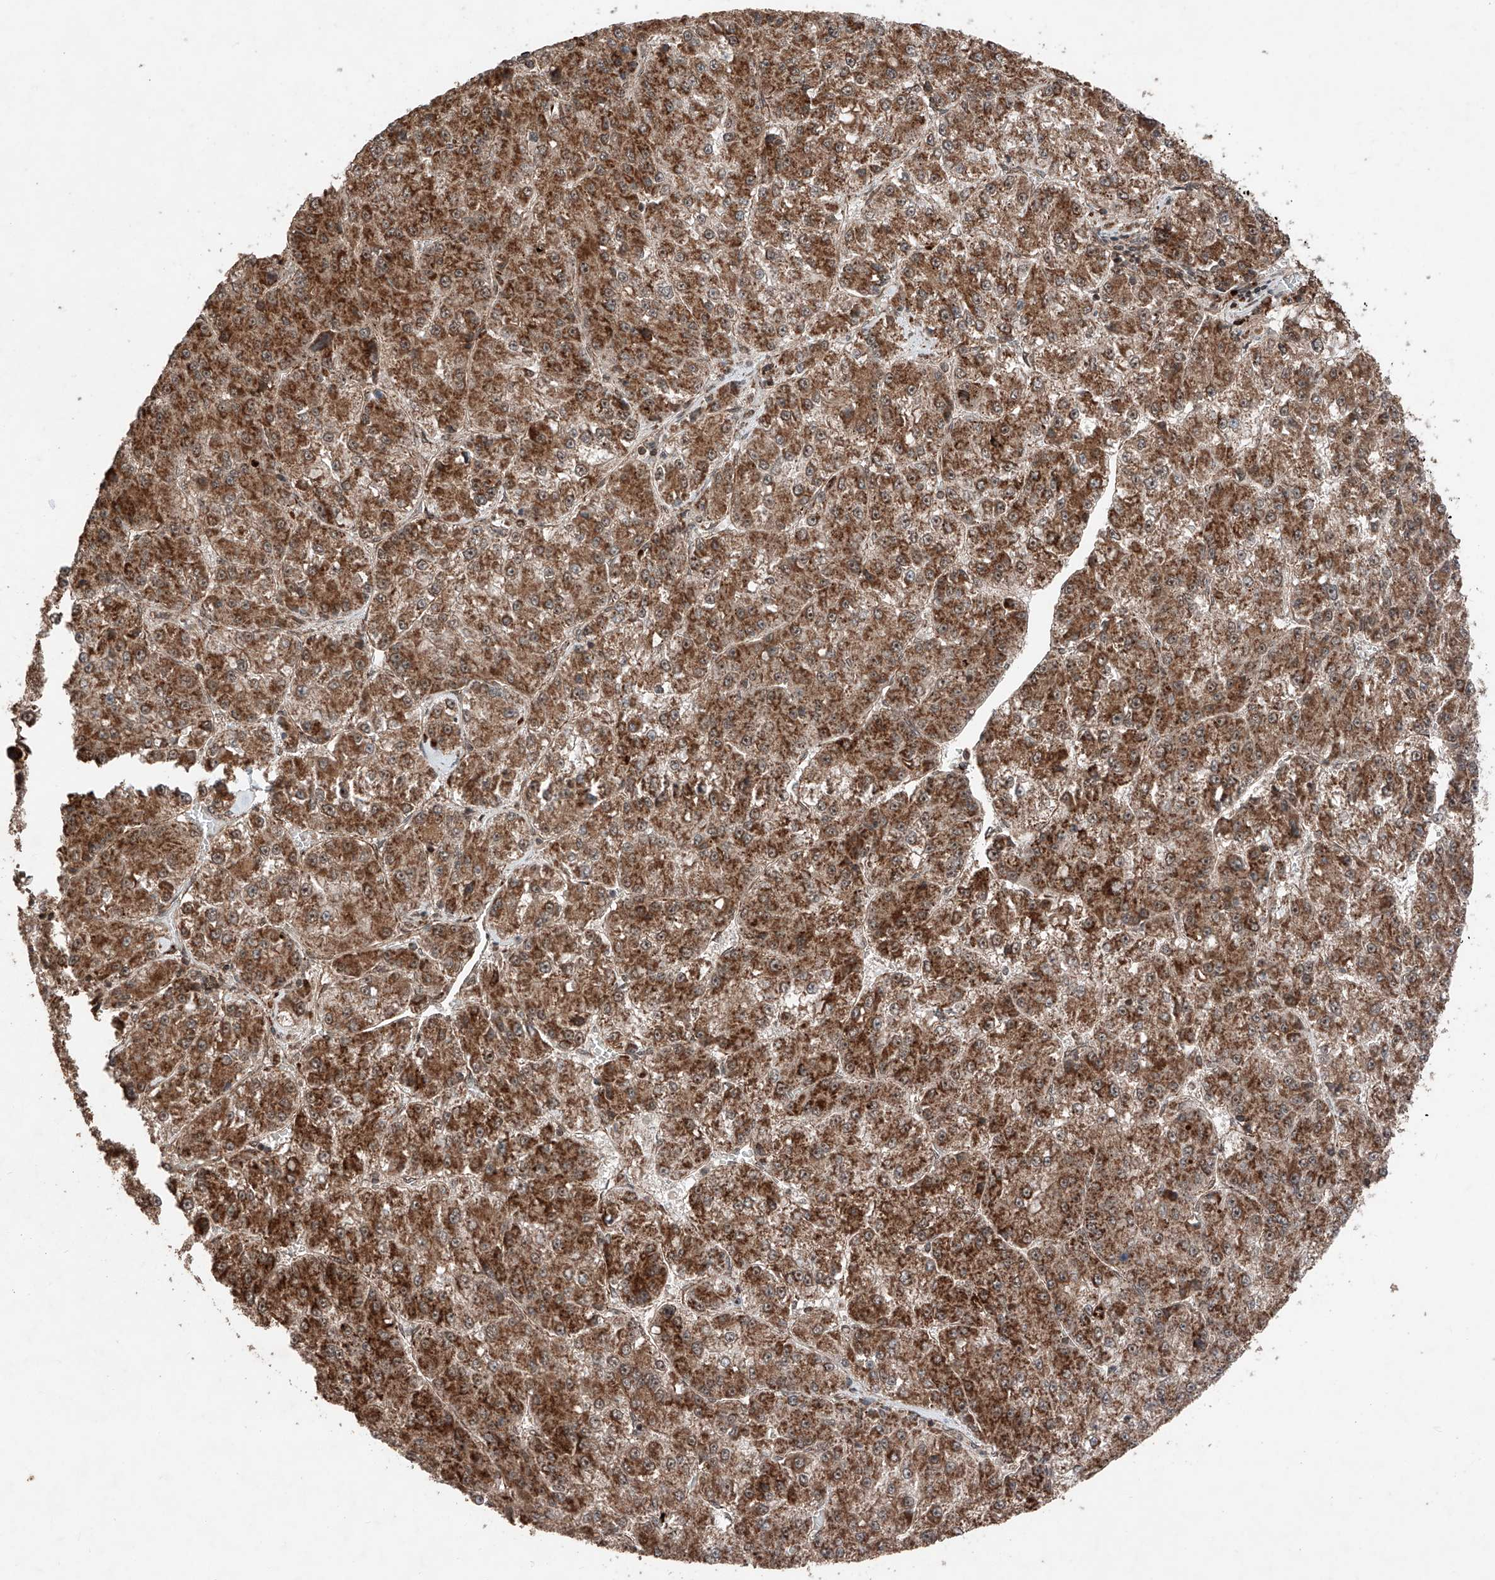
{"staining": {"intensity": "strong", "quantity": ">75%", "location": "cytoplasmic/membranous"}, "tissue": "liver cancer", "cell_type": "Tumor cells", "image_type": "cancer", "snomed": [{"axis": "morphology", "description": "Carcinoma, Hepatocellular, NOS"}, {"axis": "topography", "description": "Liver"}], "caption": "Human liver cancer stained for a protein (brown) exhibits strong cytoplasmic/membranous positive staining in approximately >75% of tumor cells.", "gene": "ZSCAN29", "patient": {"sex": "female", "age": 73}}